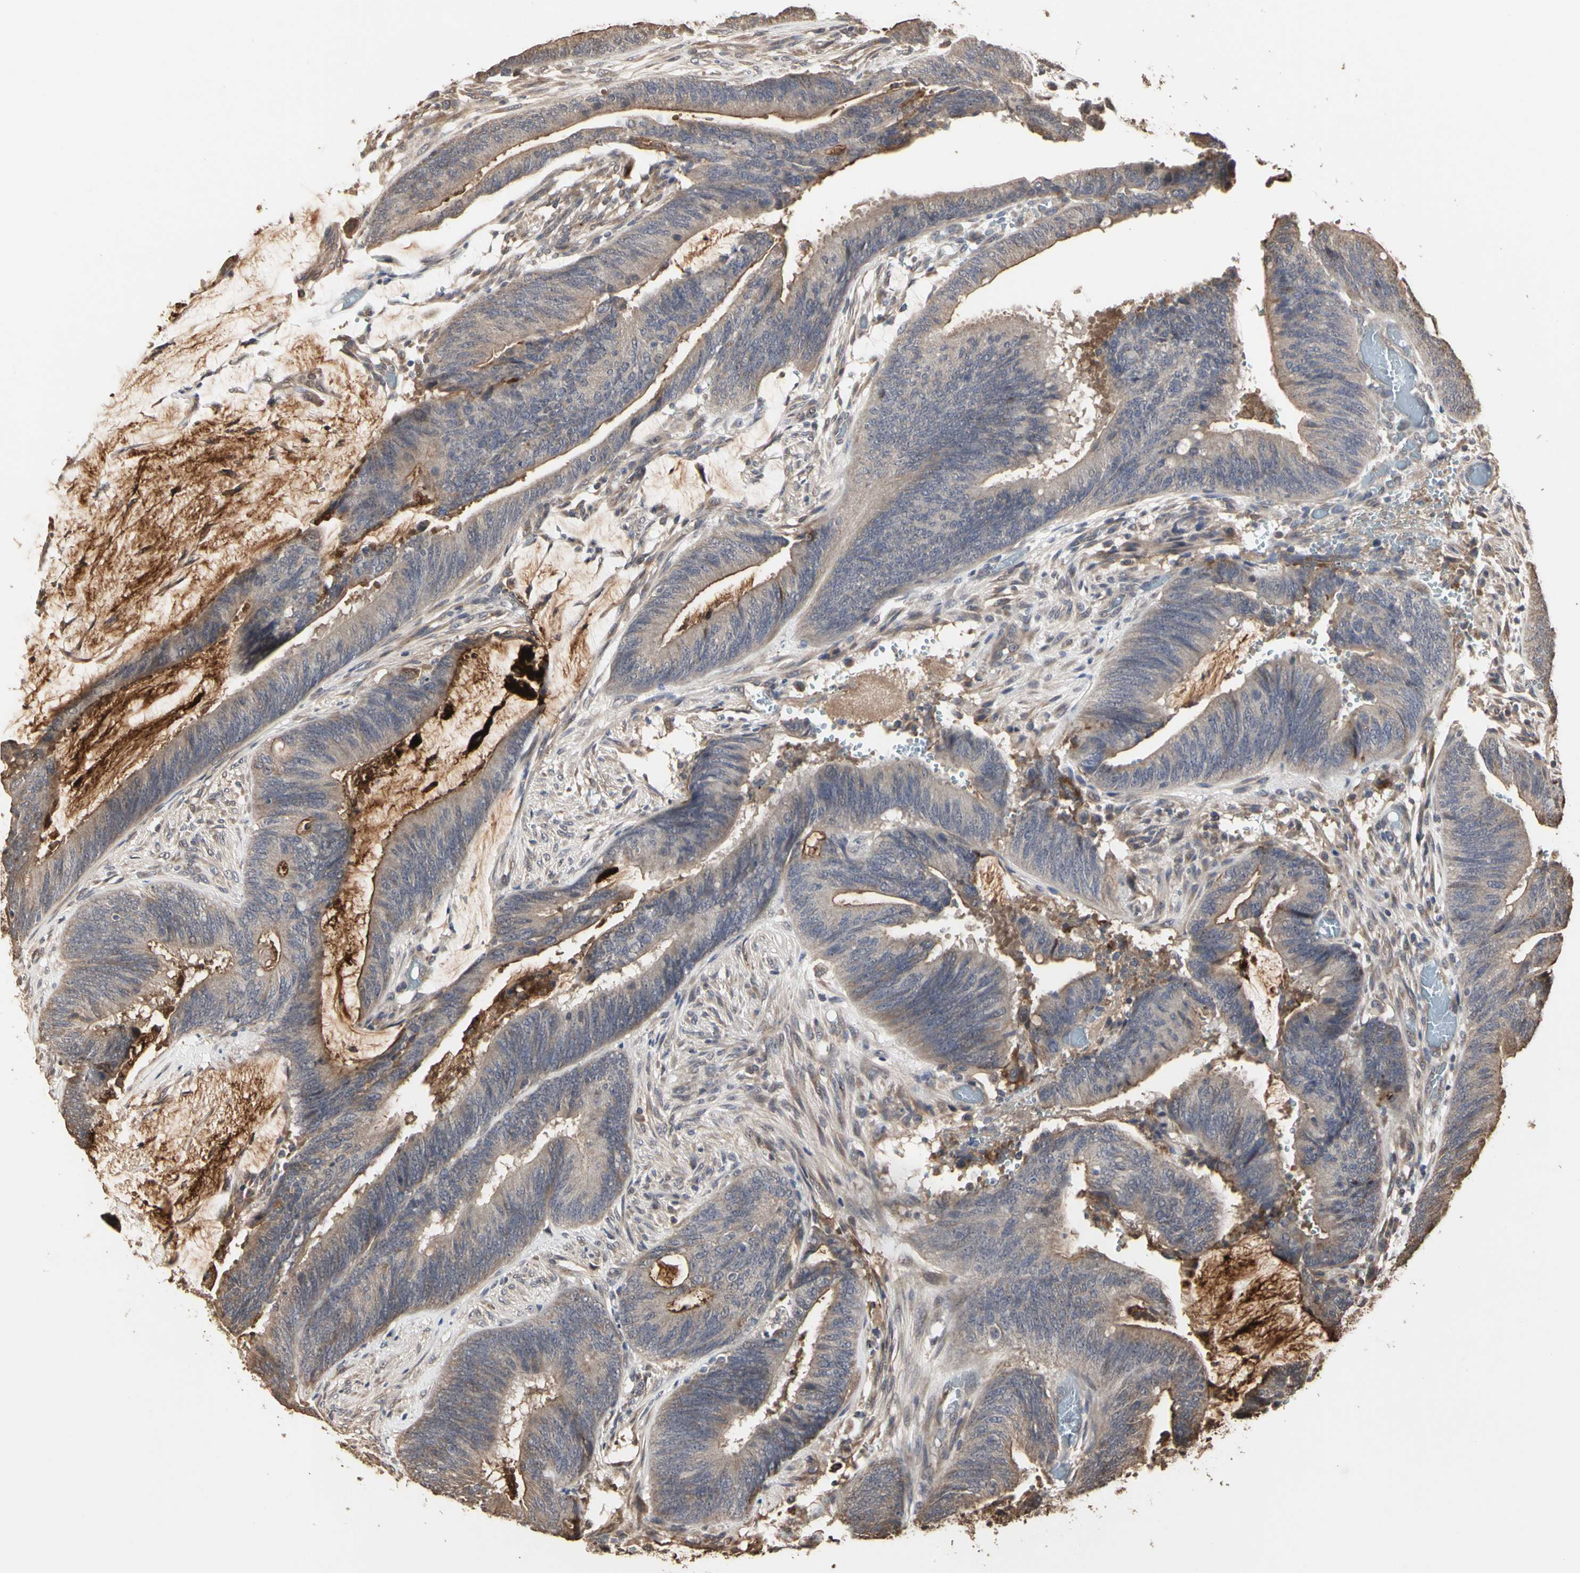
{"staining": {"intensity": "moderate", "quantity": ">75%", "location": "cytoplasmic/membranous"}, "tissue": "colorectal cancer", "cell_type": "Tumor cells", "image_type": "cancer", "snomed": [{"axis": "morphology", "description": "Adenocarcinoma, NOS"}, {"axis": "topography", "description": "Rectum"}], "caption": "This photomicrograph shows immunohistochemistry (IHC) staining of human adenocarcinoma (colorectal), with medium moderate cytoplasmic/membranous staining in approximately >75% of tumor cells.", "gene": "TAOK1", "patient": {"sex": "female", "age": 66}}